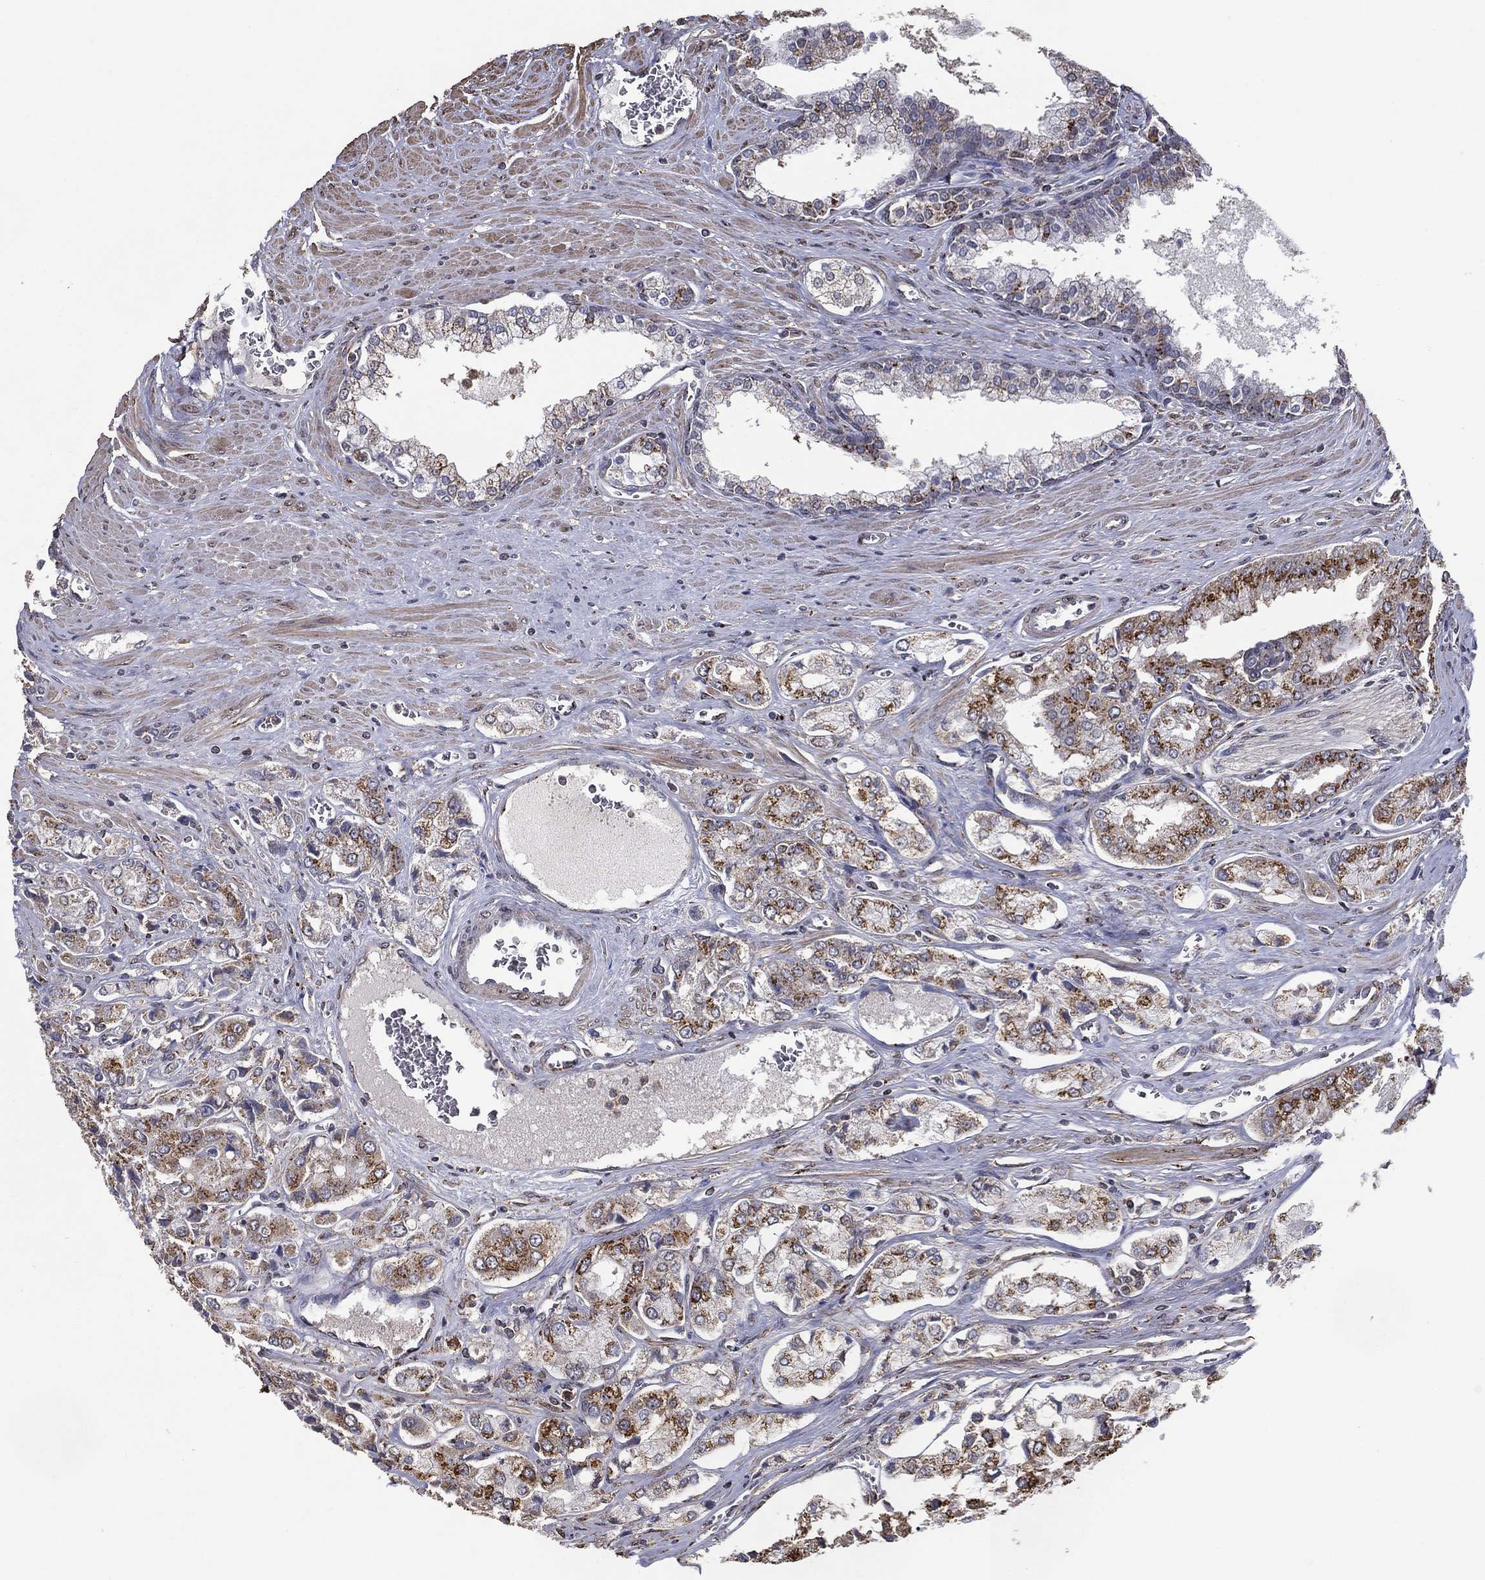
{"staining": {"intensity": "strong", "quantity": ">75%", "location": "cytoplasmic/membranous"}, "tissue": "prostate cancer", "cell_type": "Tumor cells", "image_type": "cancer", "snomed": [{"axis": "morphology", "description": "Adenocarcinoma, NOS"}, {"axis": "topography", "description": "Prostate and seminal vesicle, NOS"}, {"axis": "topography", "description": "Prostate"}], "caption": "Immunohistochemistry (DAB) staining of prostate cancer displays strong cytoplasmic/membranous protein expression in about >75% of tumor cells.", "gene": "GPR183", "patient": {"sex": "male", "age": 67}}